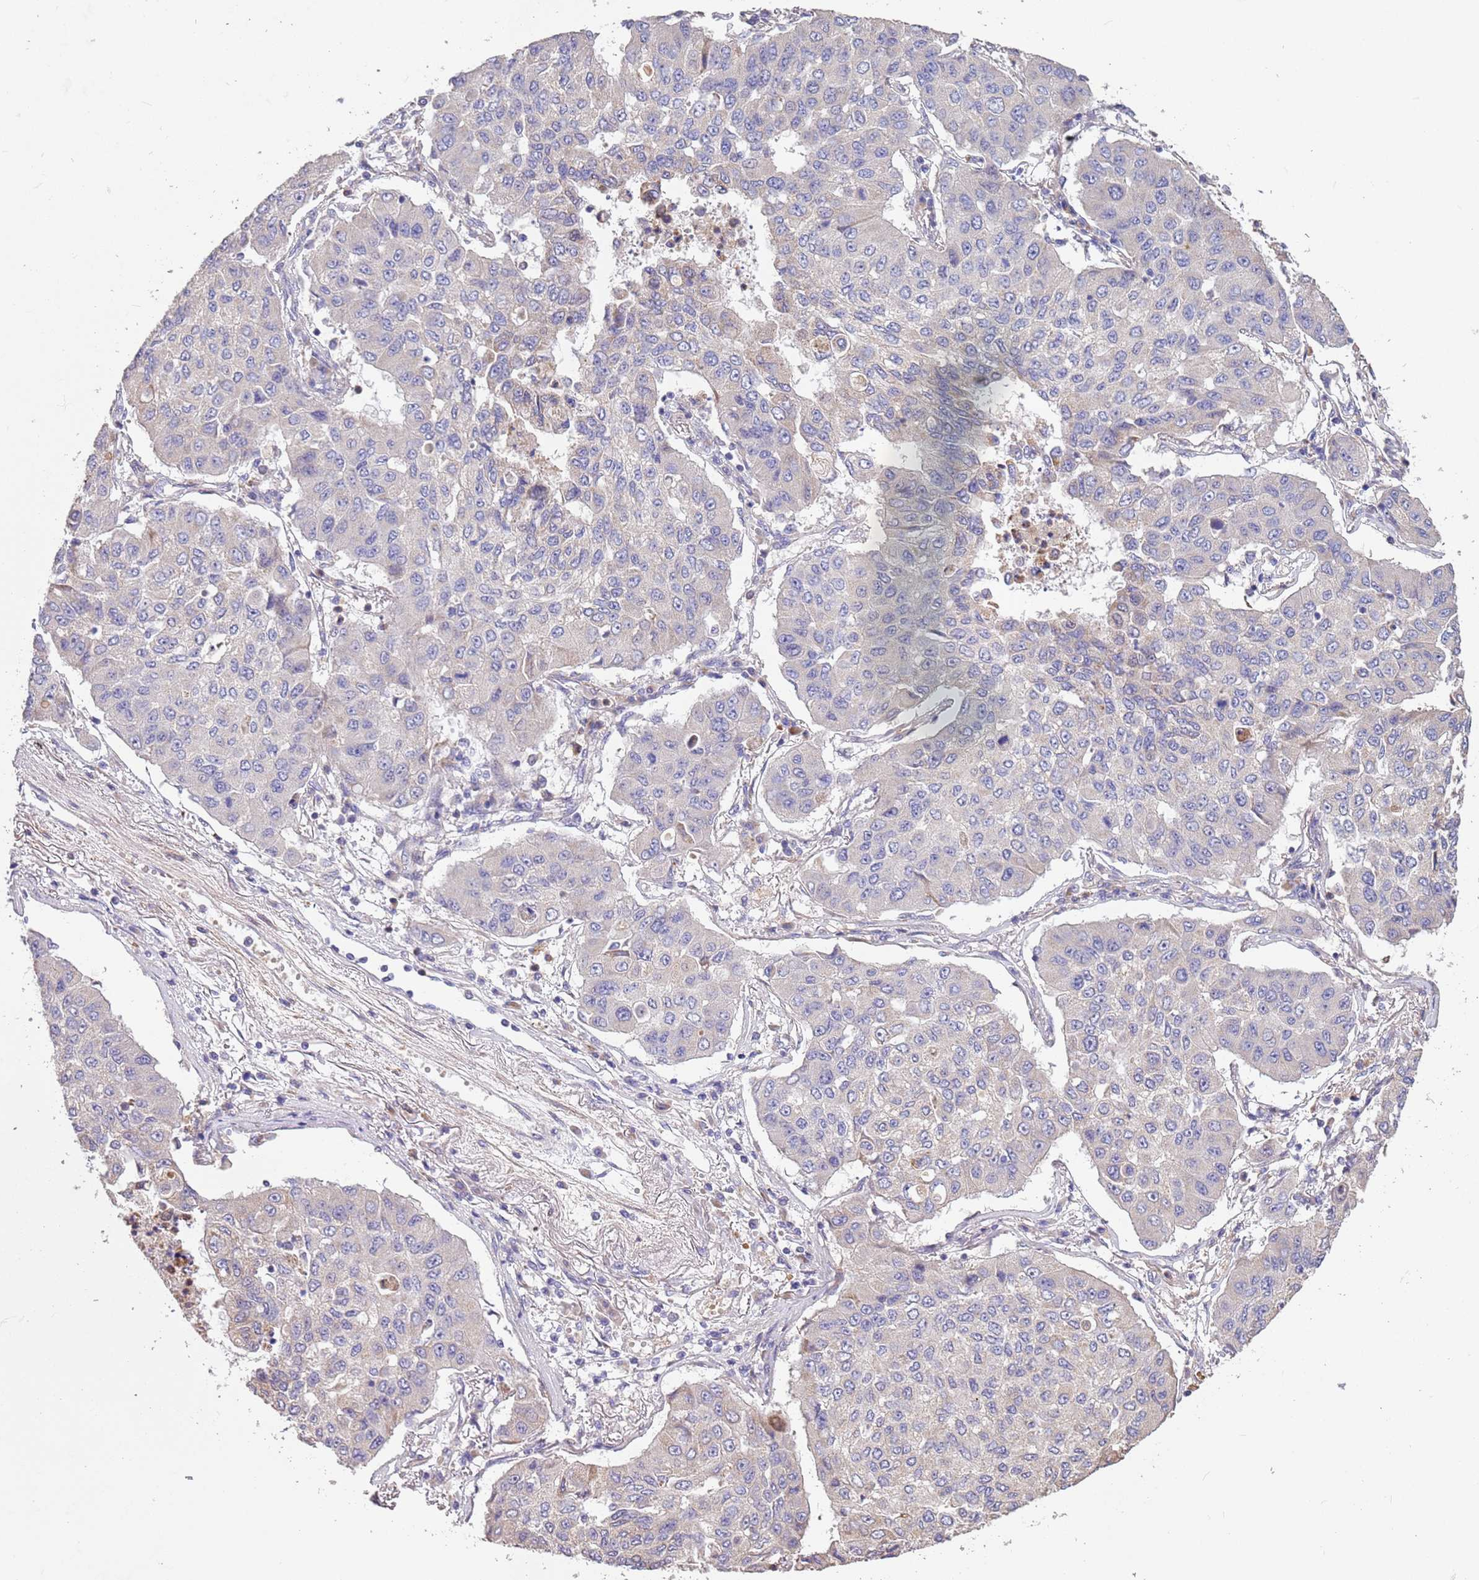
{"staining": {"intensity": "negative", "quantity": "none", "location": "none"}, "tissue": "lung cancer", "cell_type": "Tumor cells", "image_type": "cancer", "snomed": [{"axis": "morphology", "description": "Squamous cell carcinoma, NOS"}, {"axis": "topography", "description": "Lung"}], "caption": "An IHC micrograph of lung cancer is shown. There is no staining in tumor cells of lung cancer.", "gene": "PIGA", "patient": {"sex": "male", "age": 74}}